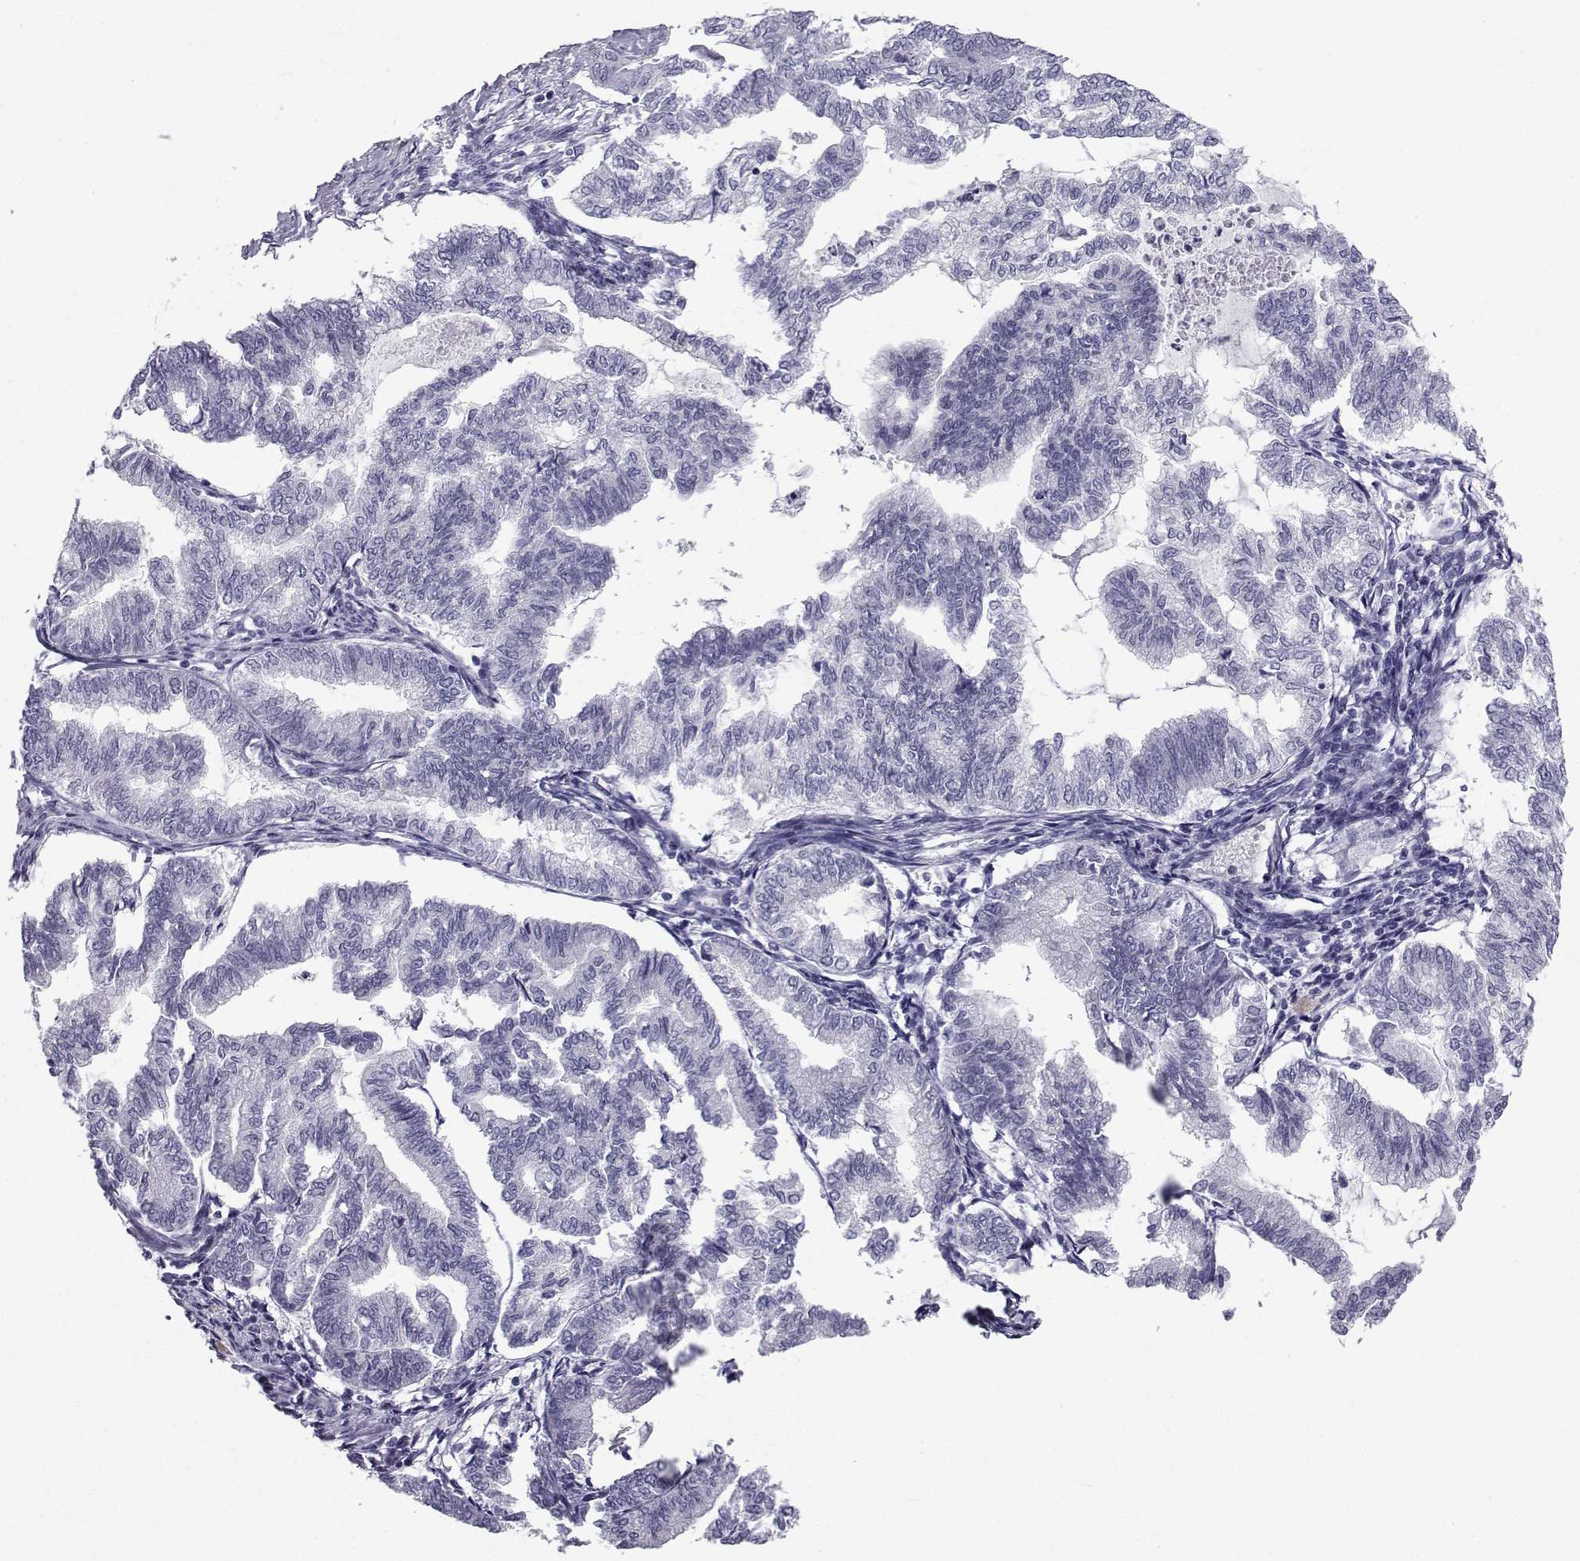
{"staining": {"intensity": "negative", "quantity": "none", "location": "none"}, "tissue": "endometrial cancer", "cell_type": "Tumor cells", "image_type": "cancer", "snomed": [{"axis": "morphology", "description": "Adenocarcinoma, NOS"}, {"axis": "topography", "description": "Endometrium"}], "caption": "The image exhibits no significant staining in tumor cells of adenocarcinoma (endometrial). (Stains: DAB immunohistochemistry with hematoxylin counter stain, Microscopy: brightfield microscopy at high magnification).", "gene": "PCSK1N", "patient": {"sex": "female", "age": 79}}